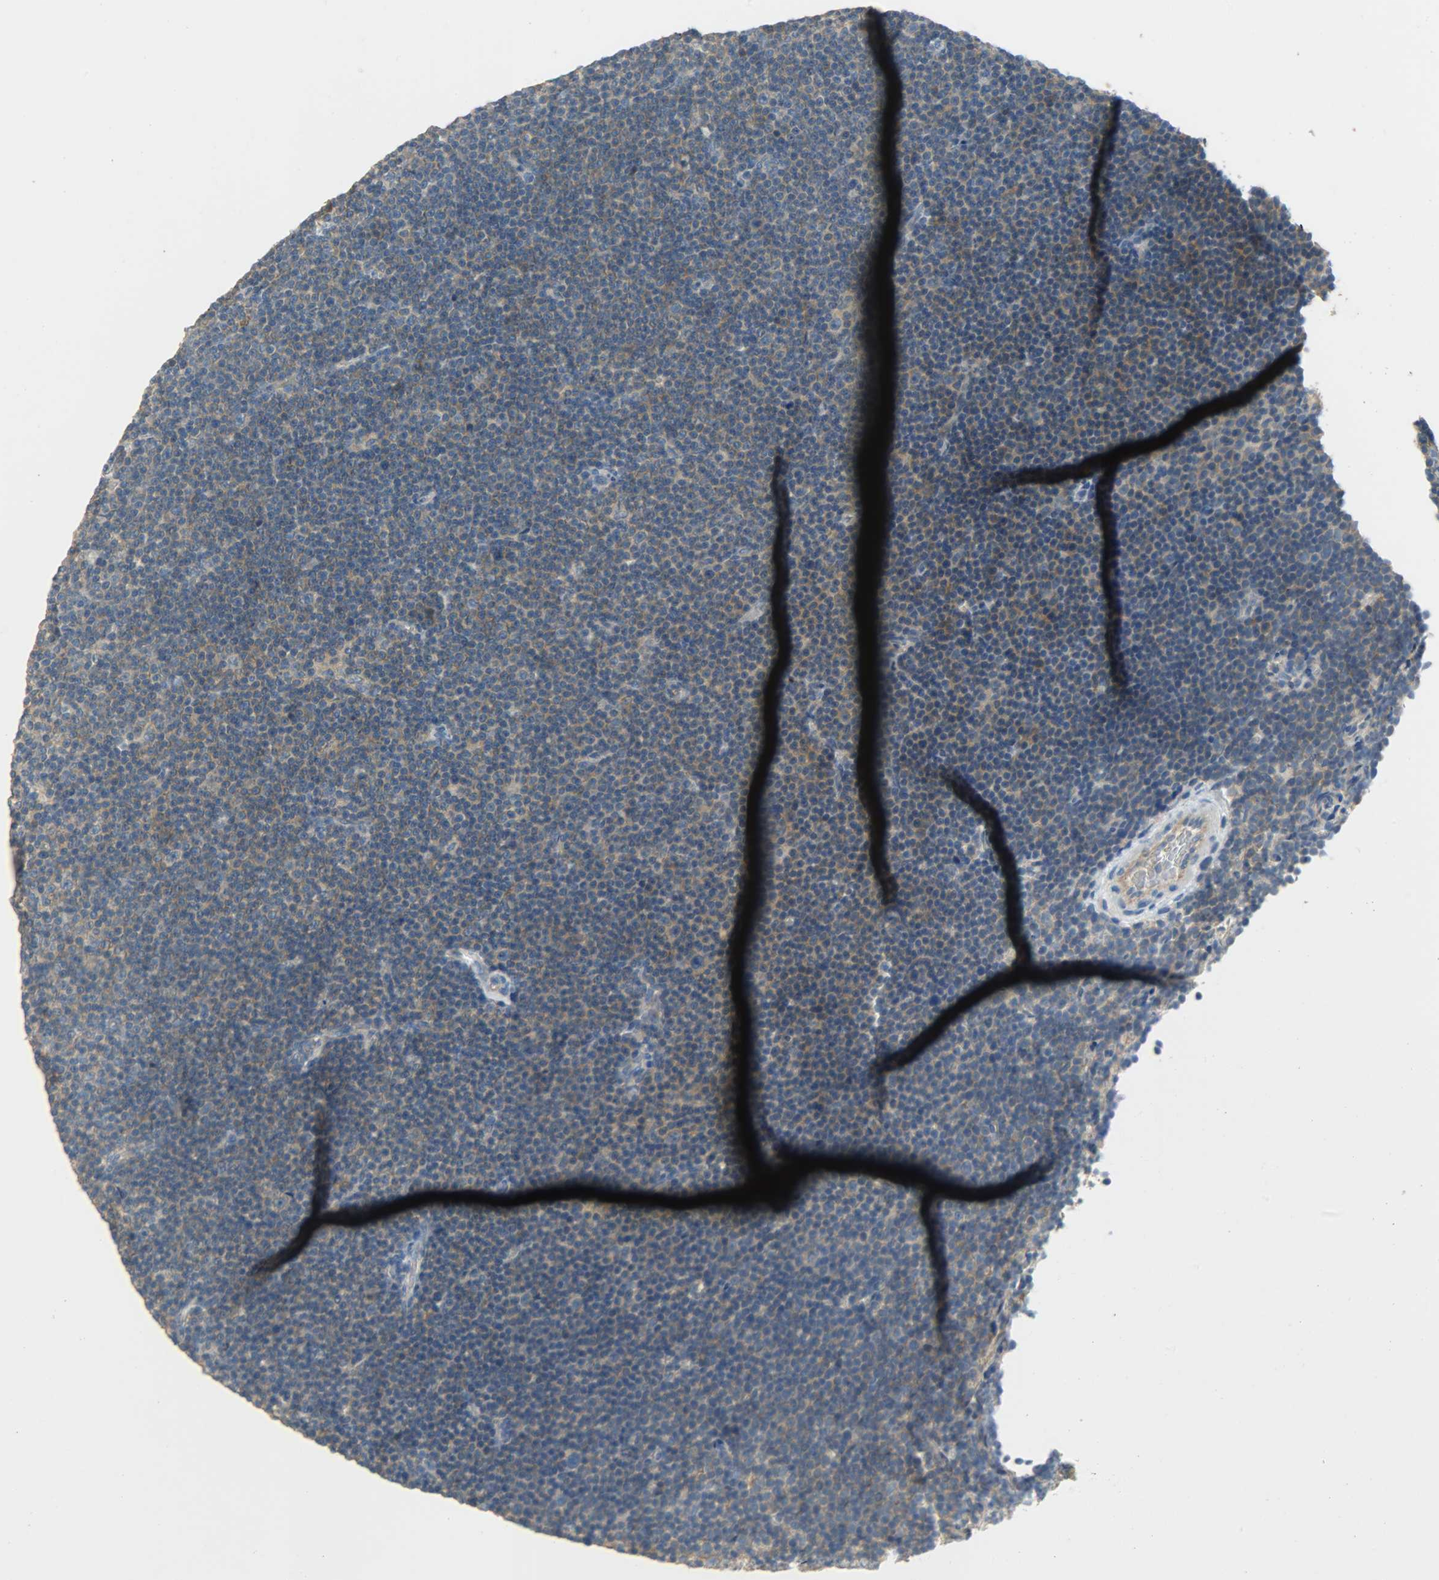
{"staining": {"intensity": "moderate", "quantity": ">75%", "location": "cytoplasmic/membranous"}, "tissue": "lymphoma", "cell_type": "Tumor cells", "image_type": "cancer", "snomed": [{"axis": "morphology", "description": "Malignant lymphoma, non-Hodgkin's type, Low grade"}, {"axis": "topography", "description": "Lymph node"}], "caption": "Immunohistochemical staining of human malignant lymphoma, non-Hodgkin's type (low-grade) reveals moderate cytoplasmic/membranous protein positivity in approximately >75% of tumor cells. The staining was performed using DAB (3,3'-diaminobenzidine), with brown indicating positive protein expression. Nuclei are stained blue with hematoxylin.", "gene": "DSG2", "patient": {"sex": "female", "age": 67}}